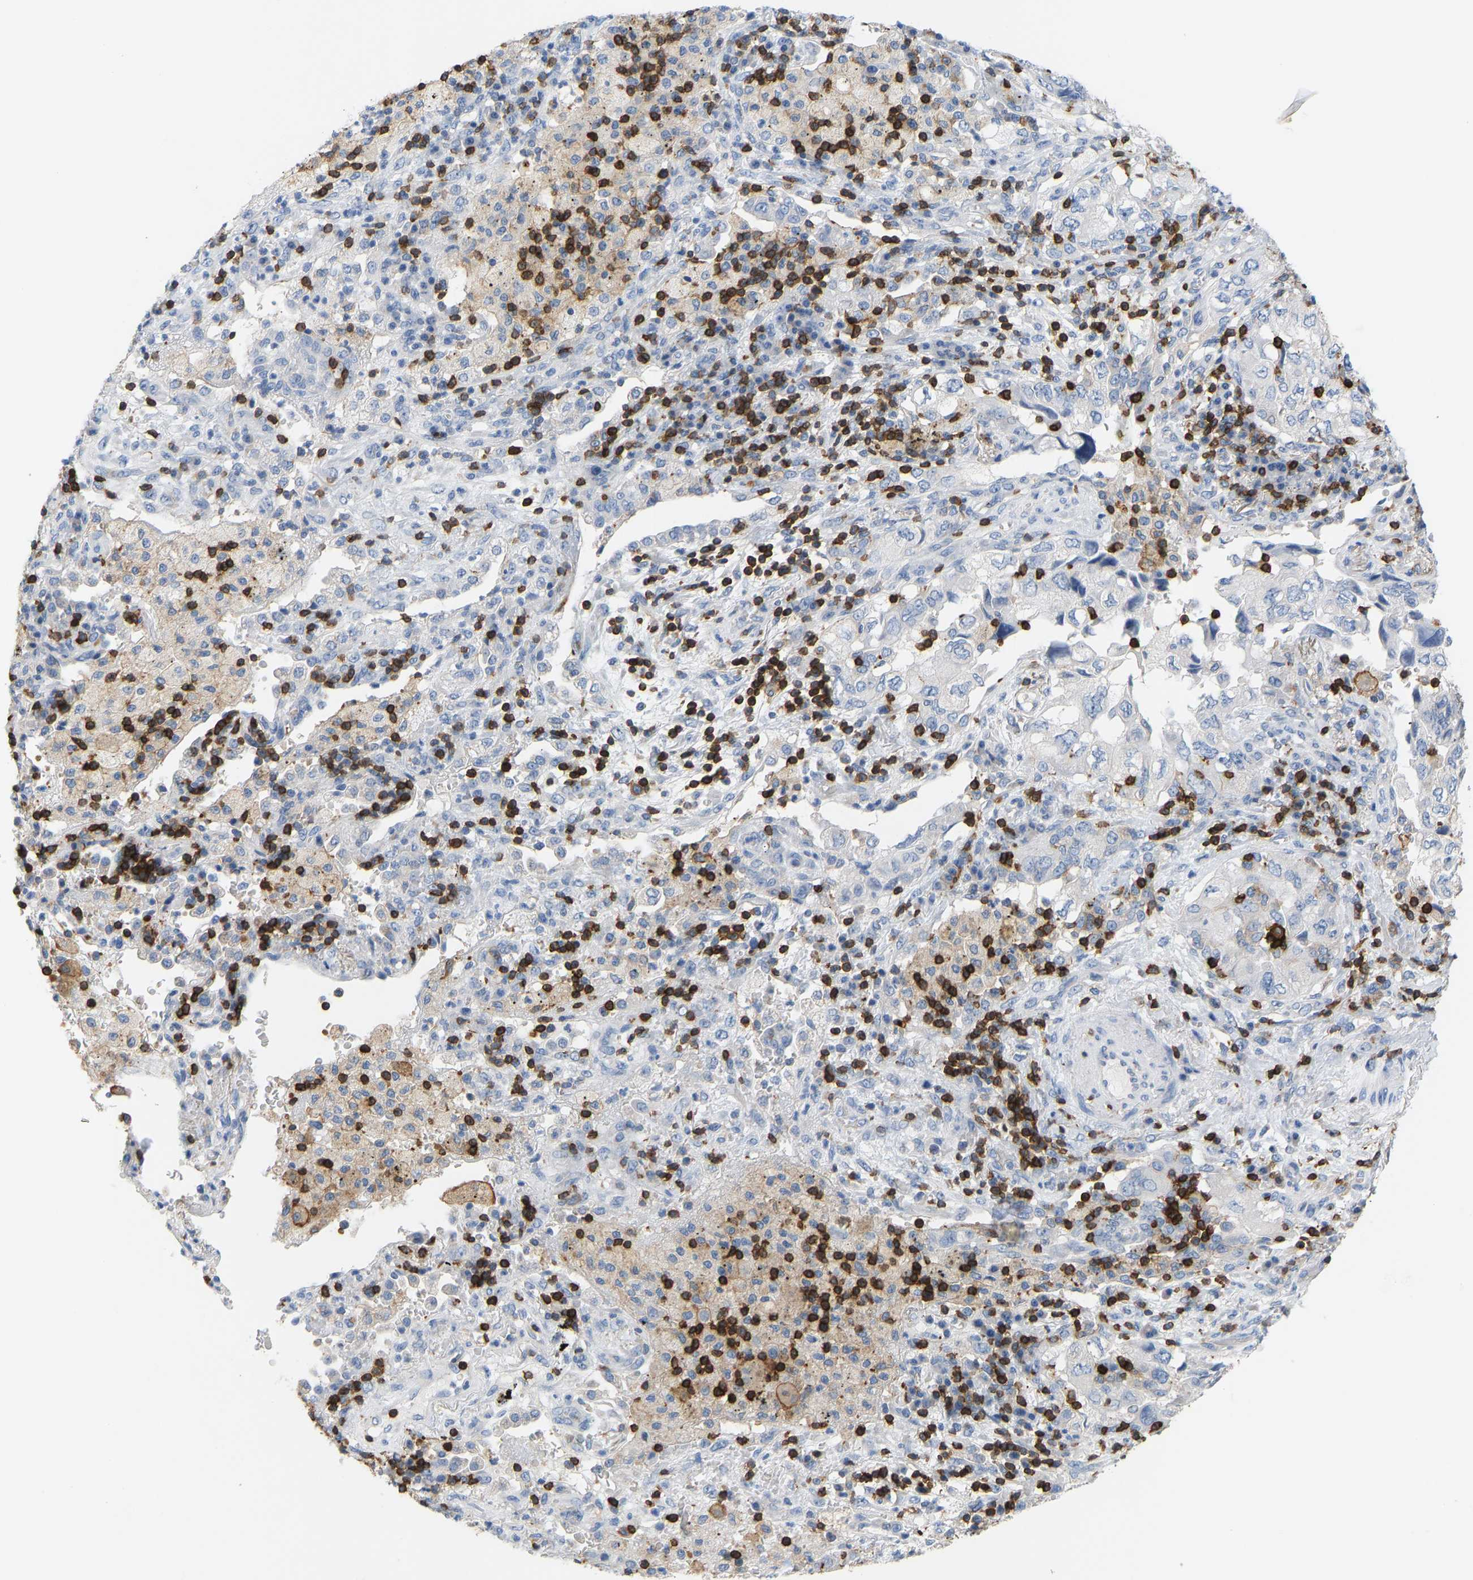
{"staining": {"intensity": "negative", "quantity": "none", "location": "none"}, "tissue": "lung cancer", "cell_type": "Tumor cells", "image_type": "cancer", "snomed": [{"axis": "morphology", "description": "Adenocarcinoma, NOS"}, {"axis": "topography", "description": "Lung"}], "caption": "Protein analysis of adenocarcinoma (lung) exhibits no significant expression in tumor cells.", "gene": "EVL", "patient": {"sex": "male", "age": 64}}